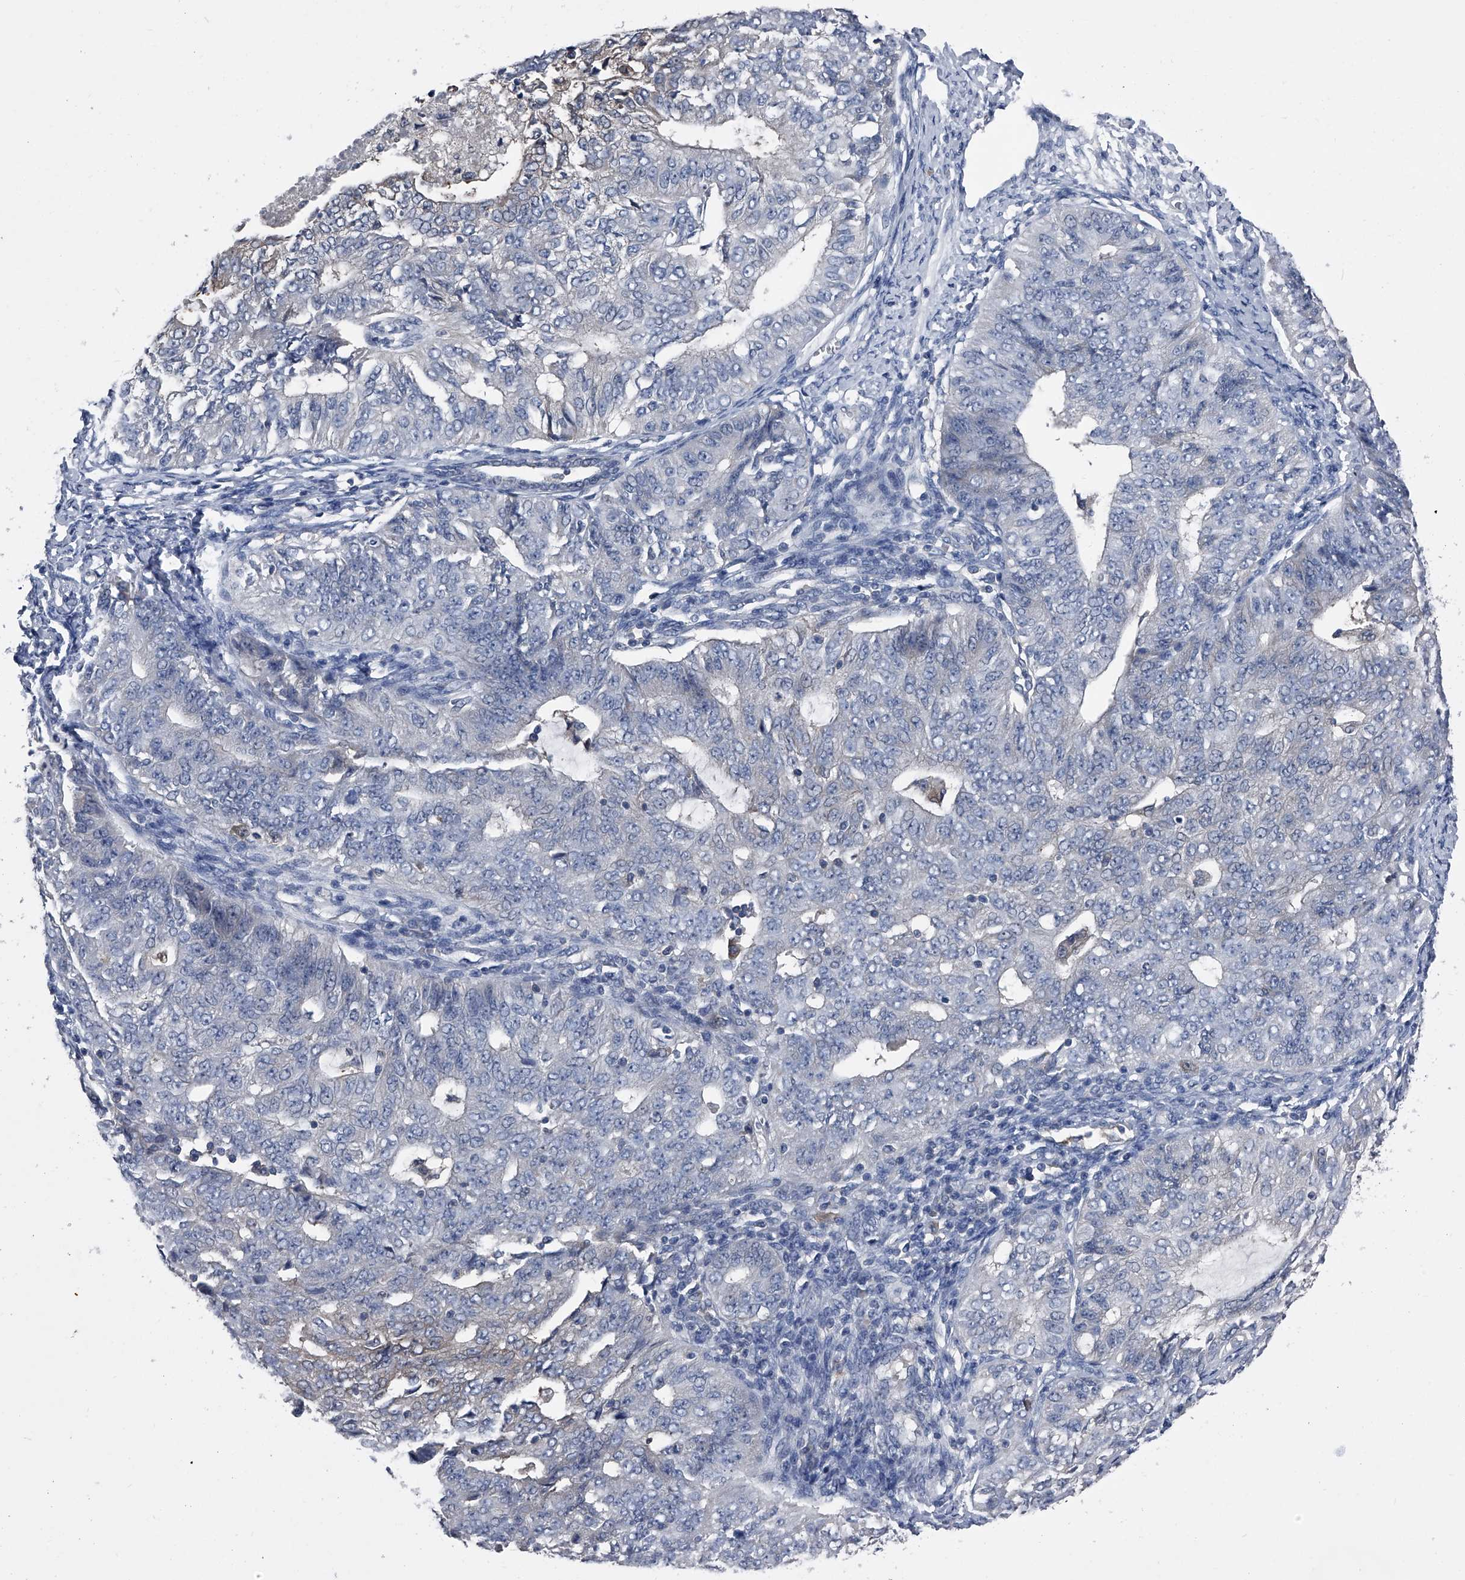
{"staining": {"intensity": "negative", "quantity": "none", "location": "none"}, "tissue": "endometrial cancer", "cell_type": "Tumor cells", "image_type": "cancer", "snomed": [{"axis": "morphology", "description": "Adenocarcinoma, NOS"}, {"axis": "topography", "description": "Endometrium"}], "caption": "DAB immunohistochemical staining of human endometrial cancer reveals no significant staining in tumor cells.", "gene": "KIF13A", "patient": {"sex": "female", "age": 32}}